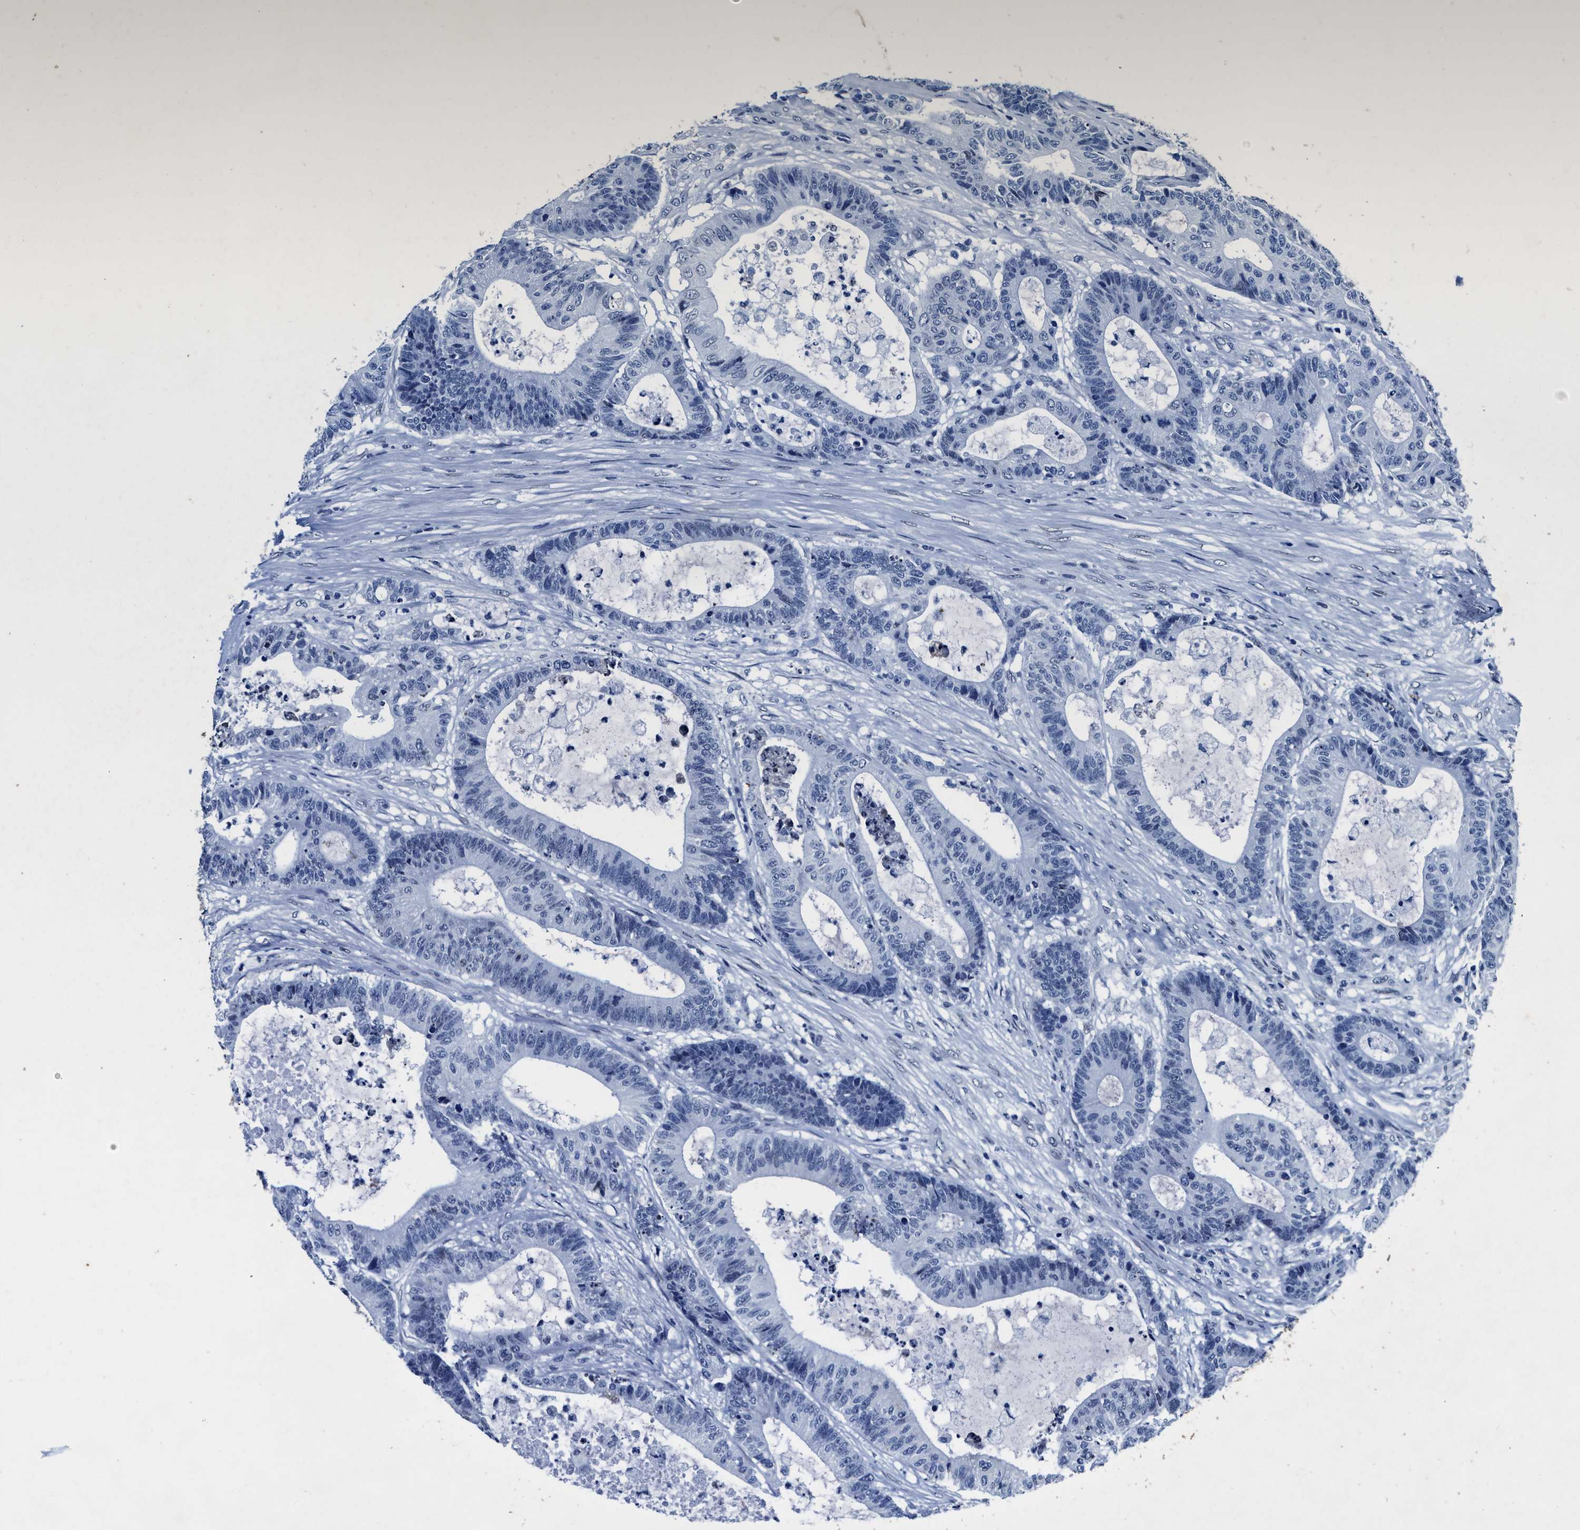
{"staining": {"intensity": "negative", "quantity": "none", "location": "none"}, "tissue": "colorectal cancer", "cell_type": "Tumor cells", "image_type": "cancer", "snomed": [{"axis": "morphology", "description": "Adenocarcinoma, NOS"}, {"axis": "topography", "description": "Colon"}], "caption": "There is no significant positivity in tumor cells of colorectal cancer.", "gene": "UBN2", "patient": {"sex": "female", "age": 84}}